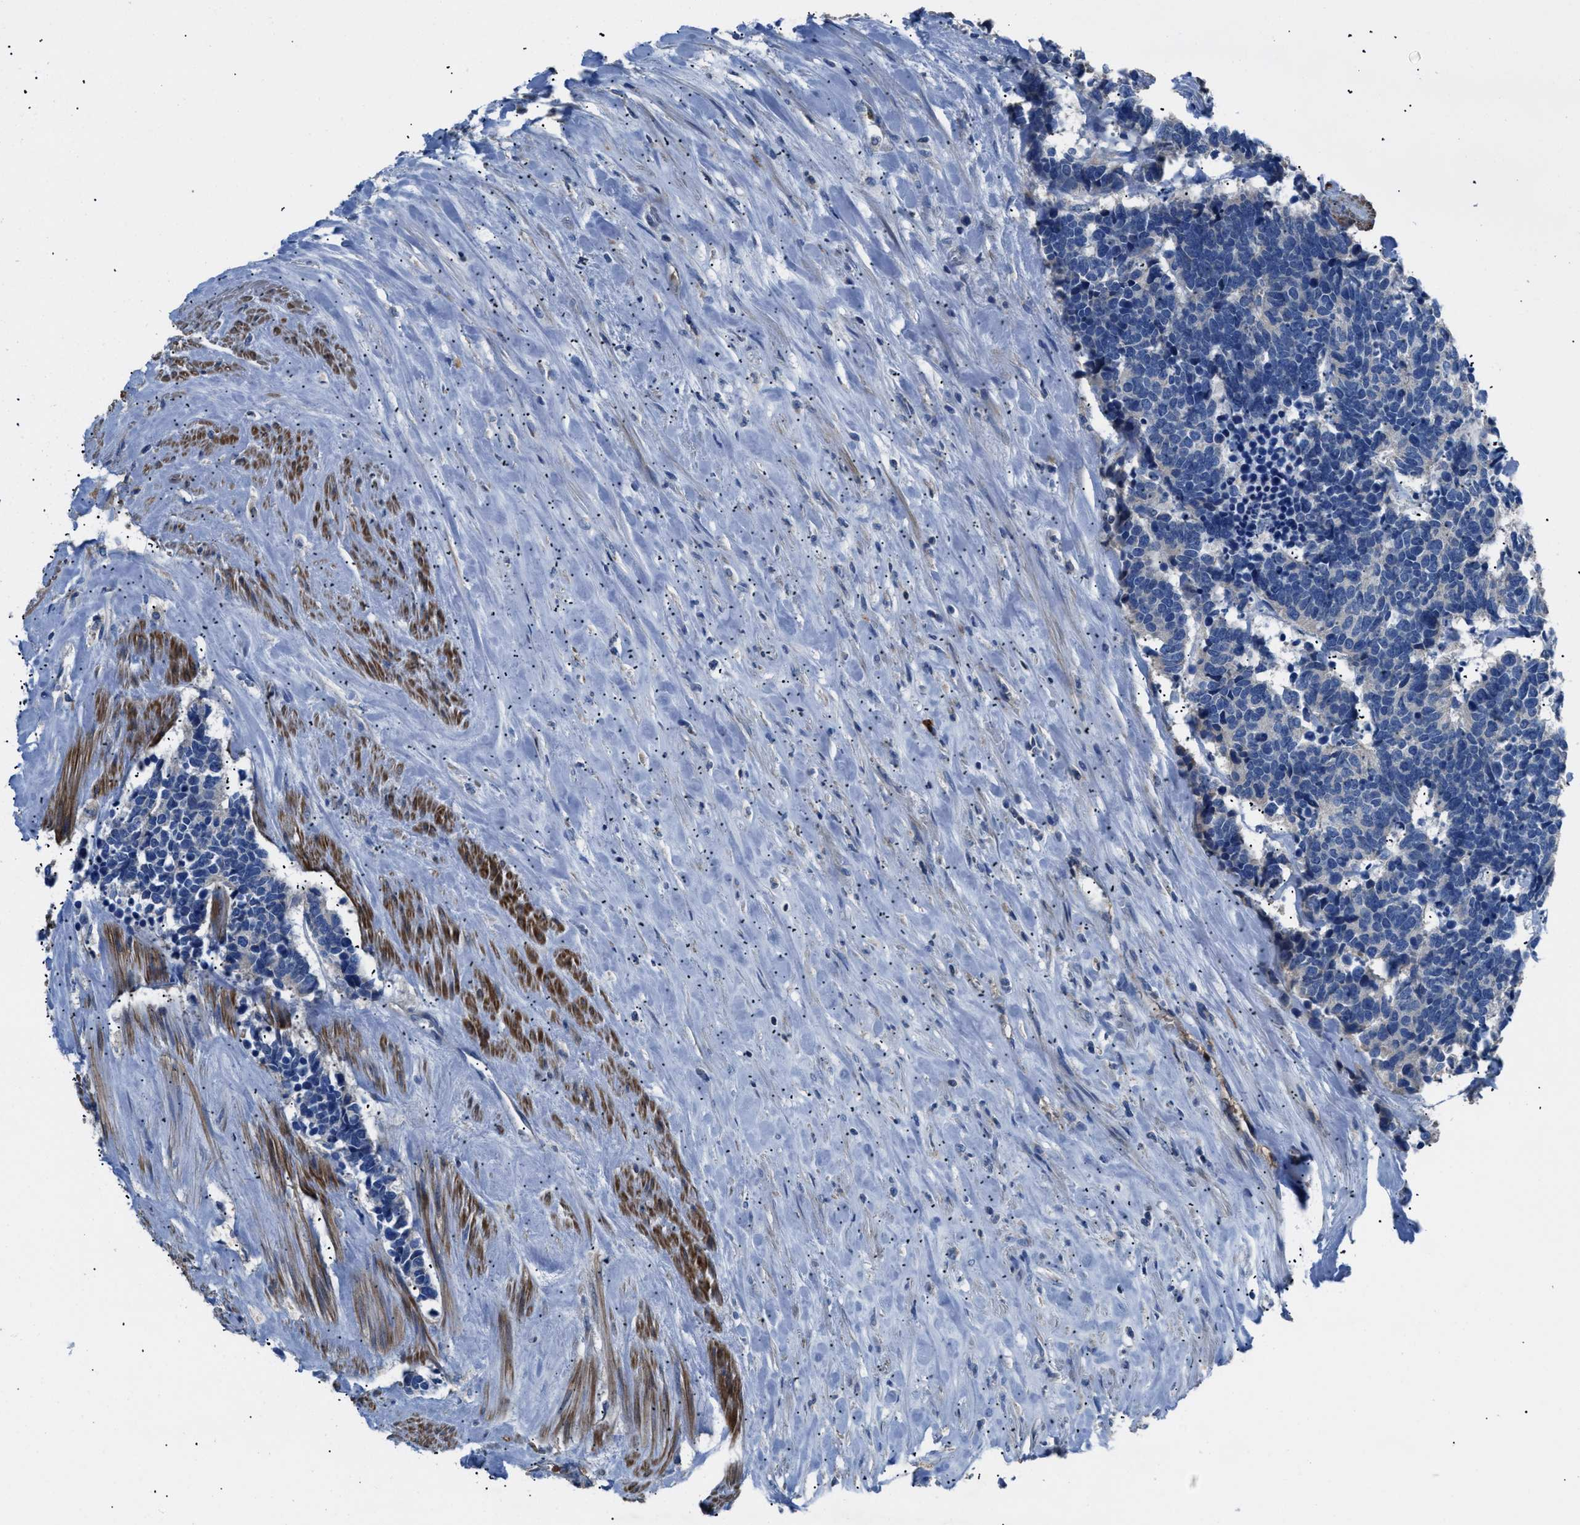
{"staining": {"intensity": "negative", "quantity": "none", "location": "none"}, "tissue": "carcinoid", "cell_type": "Tumor cells", "image_type": "cancer", "snomed": [{"axis": "morphology", "description": "Carcinoma, NOS"}, {"axis": "morphology", "description": "Carcinoid, malignant, NOS"}, {"axis": "topography", "description": "Urinary bladder"}], "caption": "Tumor cells show no significant staining in carcinoma.", "gene": "SGCZ", "patient": {"sex": "male", "age": 57}}